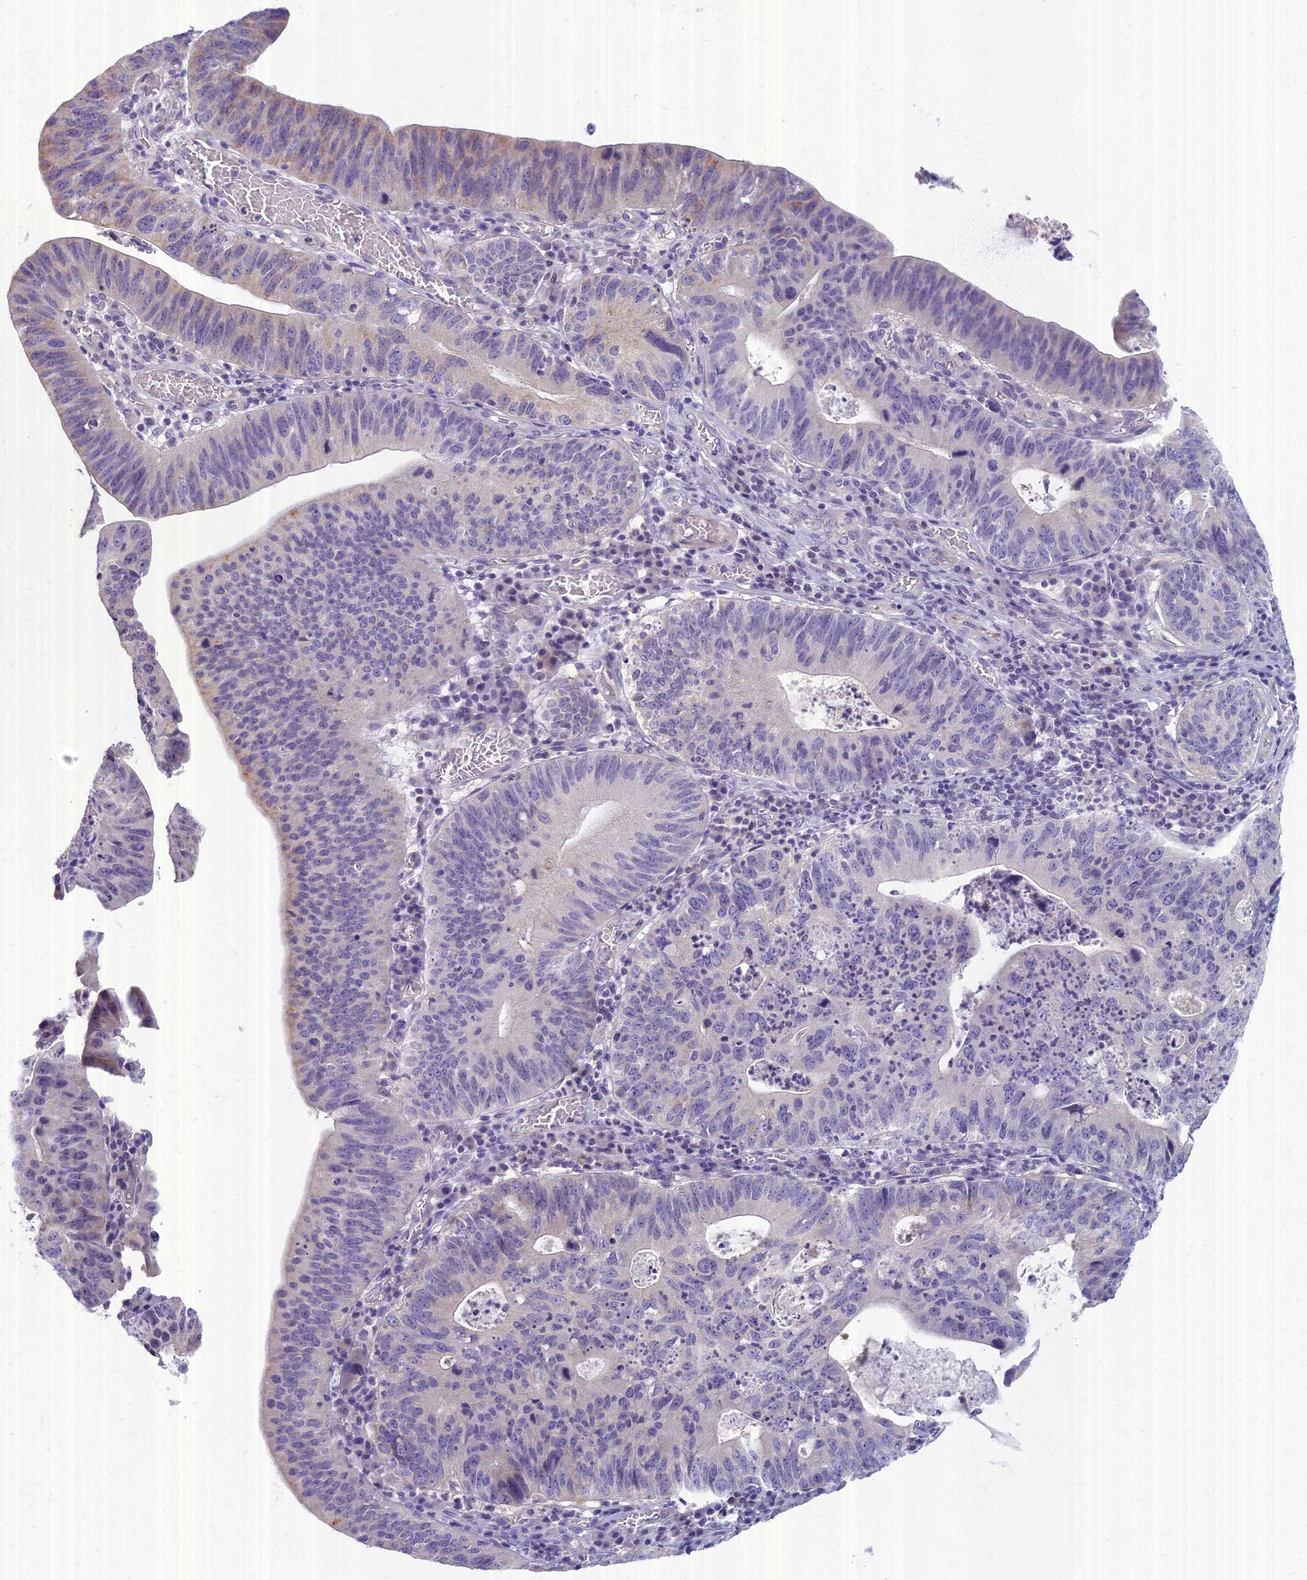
{"staining": {"intensity": "weak", "quantity": "<25%", "location": "cytoplasmic/membranous"}, "tissue": "stomach cancer", "cell_type": "Tumor cells", "image_type": "cancer", "snomed": [{"axis": "morphology", "description": "Adenocarcinoma, NOS"}, {"axis": "topography", "description": "Stomach"}], "caption": "Stomach cancer stained for a protein using IHC reveals no positivity tumor cells.", "gene": "AP4E1", "patient": {"sex": "male", "age": 59}}